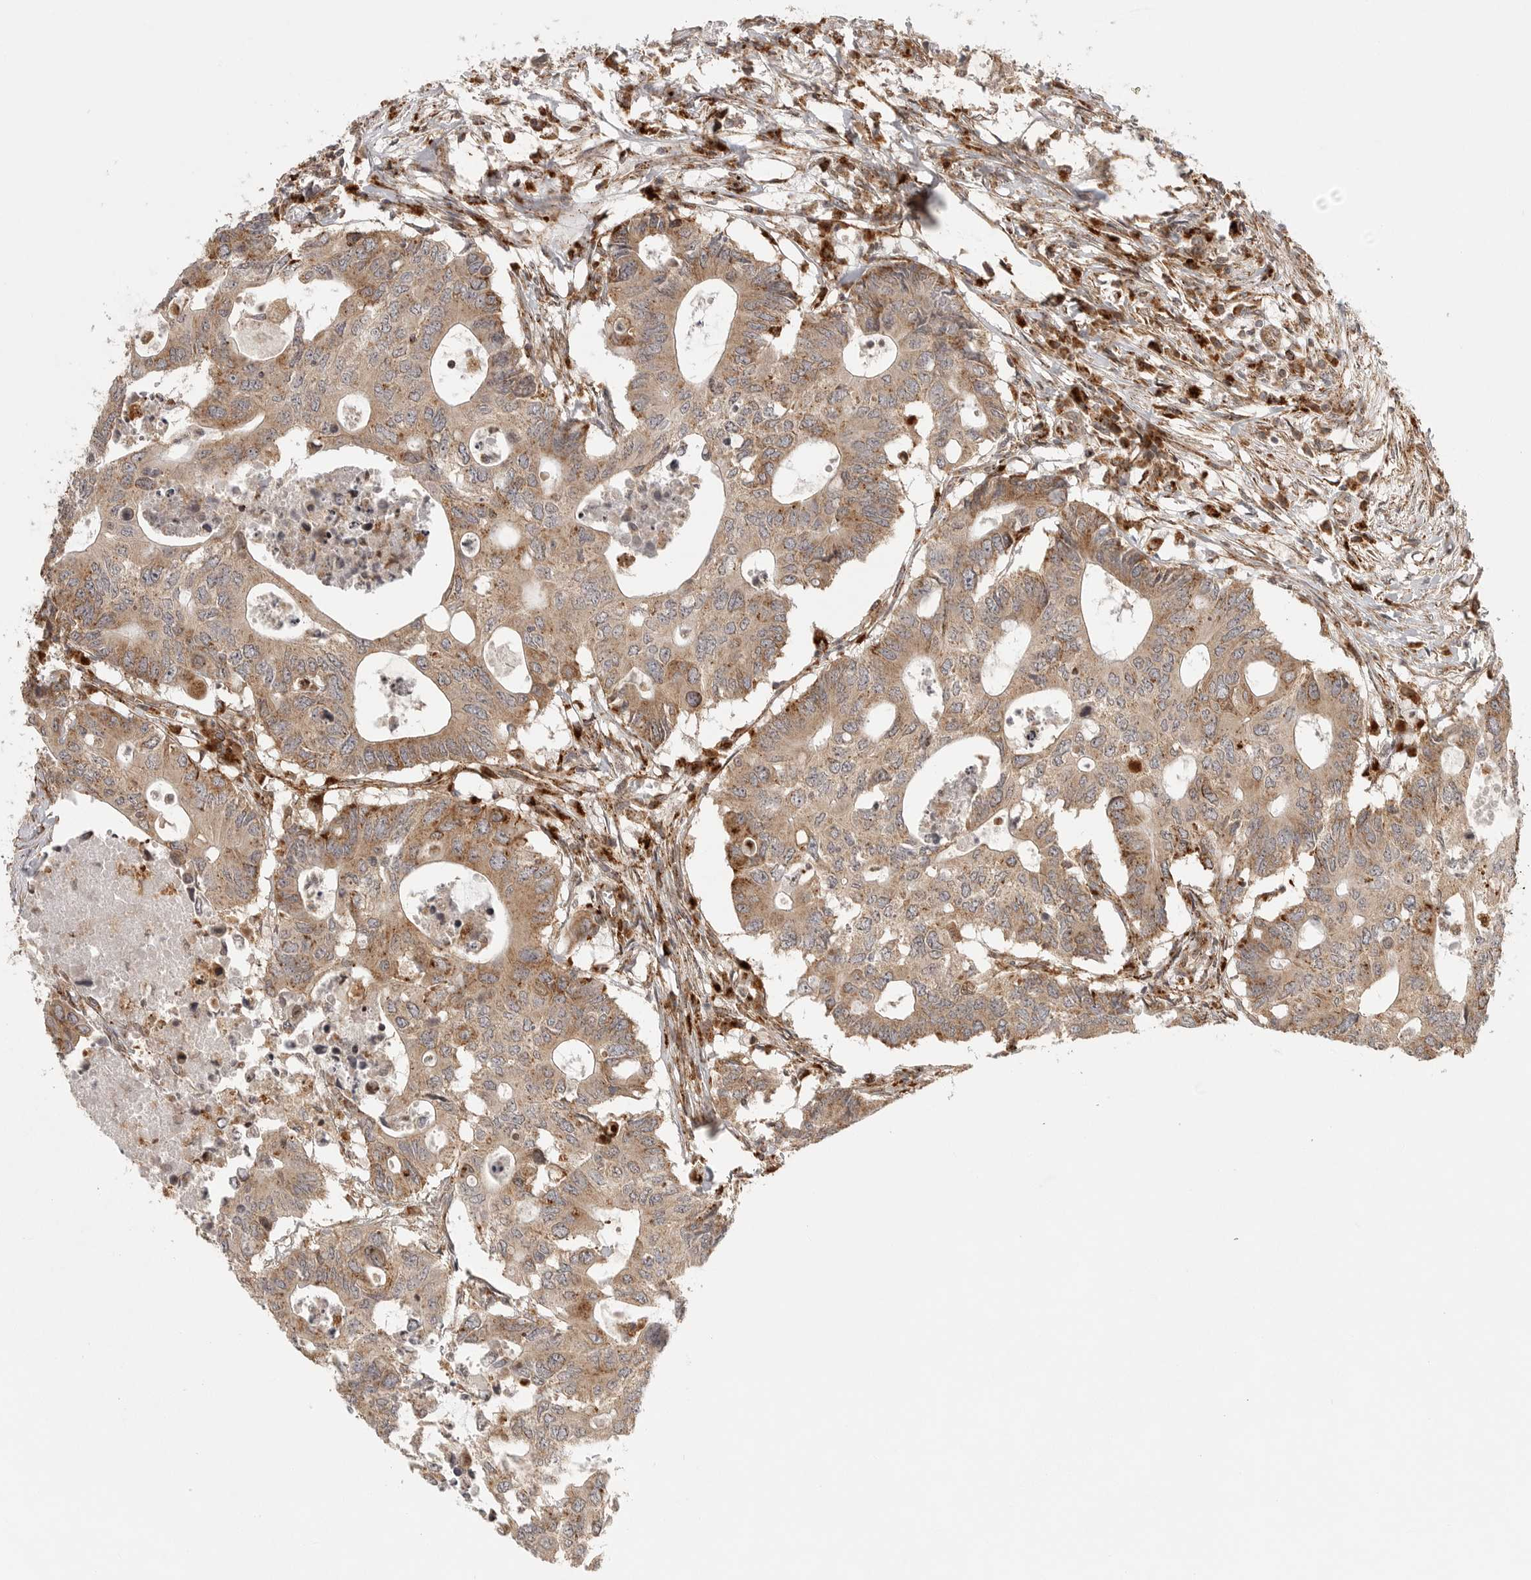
{"staining": {"intensity": "moderate", "quantity": ">75%", "location": "cytoplasmic/membranous"}, "tissue": "colorectal cancer", "cell_type": "Tumor cells", "image_type": "cancer", "snomed": [{"axis": "morphology", "description": "Adenocarcinoma, NOS"}, {"axis": "topography", "description": "Colon"}], "caption": "Moderate cytoplasmic/membranous protein expression is appreciated in about >75% of tumor cells in colorectal adenocarcinoma.", "gene": "IDUA", "patient": {"sex": "male", "age": 71}}